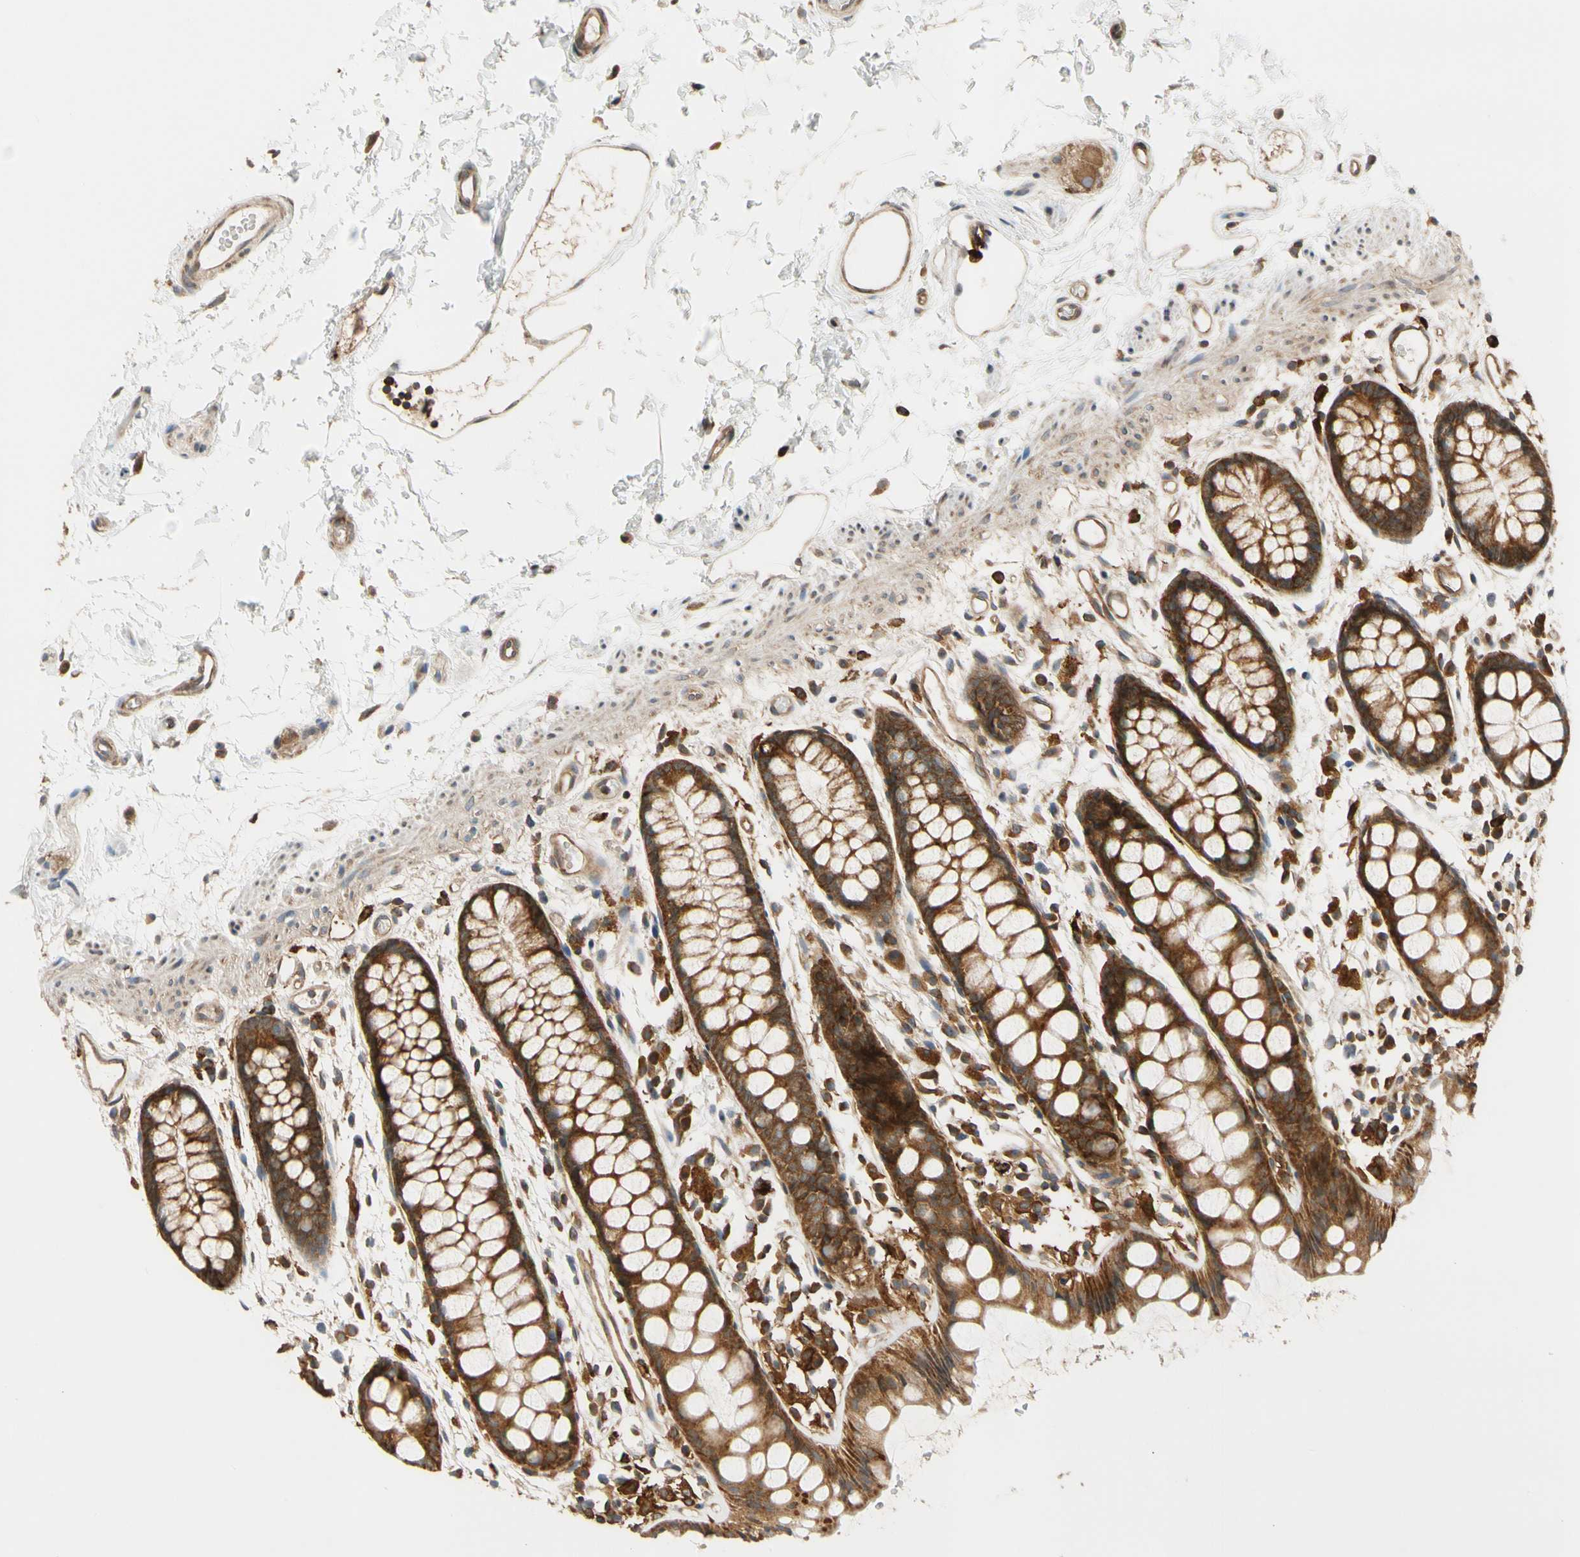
{"staining": {"intensity": "strong", "quantity": ">75%", "location": "cytoplasmic/membranous"}, "tissue": "rectum", "cell_type": "Glandular cells", "image_type": "normal", "snomed": [{"axis": "morphology", "description": "Normal tissue, NOS"}, {"axis": "topography", "description": "Rectum"}], "caption": "Immunohistochemistry of normal rectum demonstrates high levels of strong cytoplasmic/membranous staining in about >75% of glandular cells.", "gene": "ANKHD1", "patient": {"sex": "female", "age": 66}}